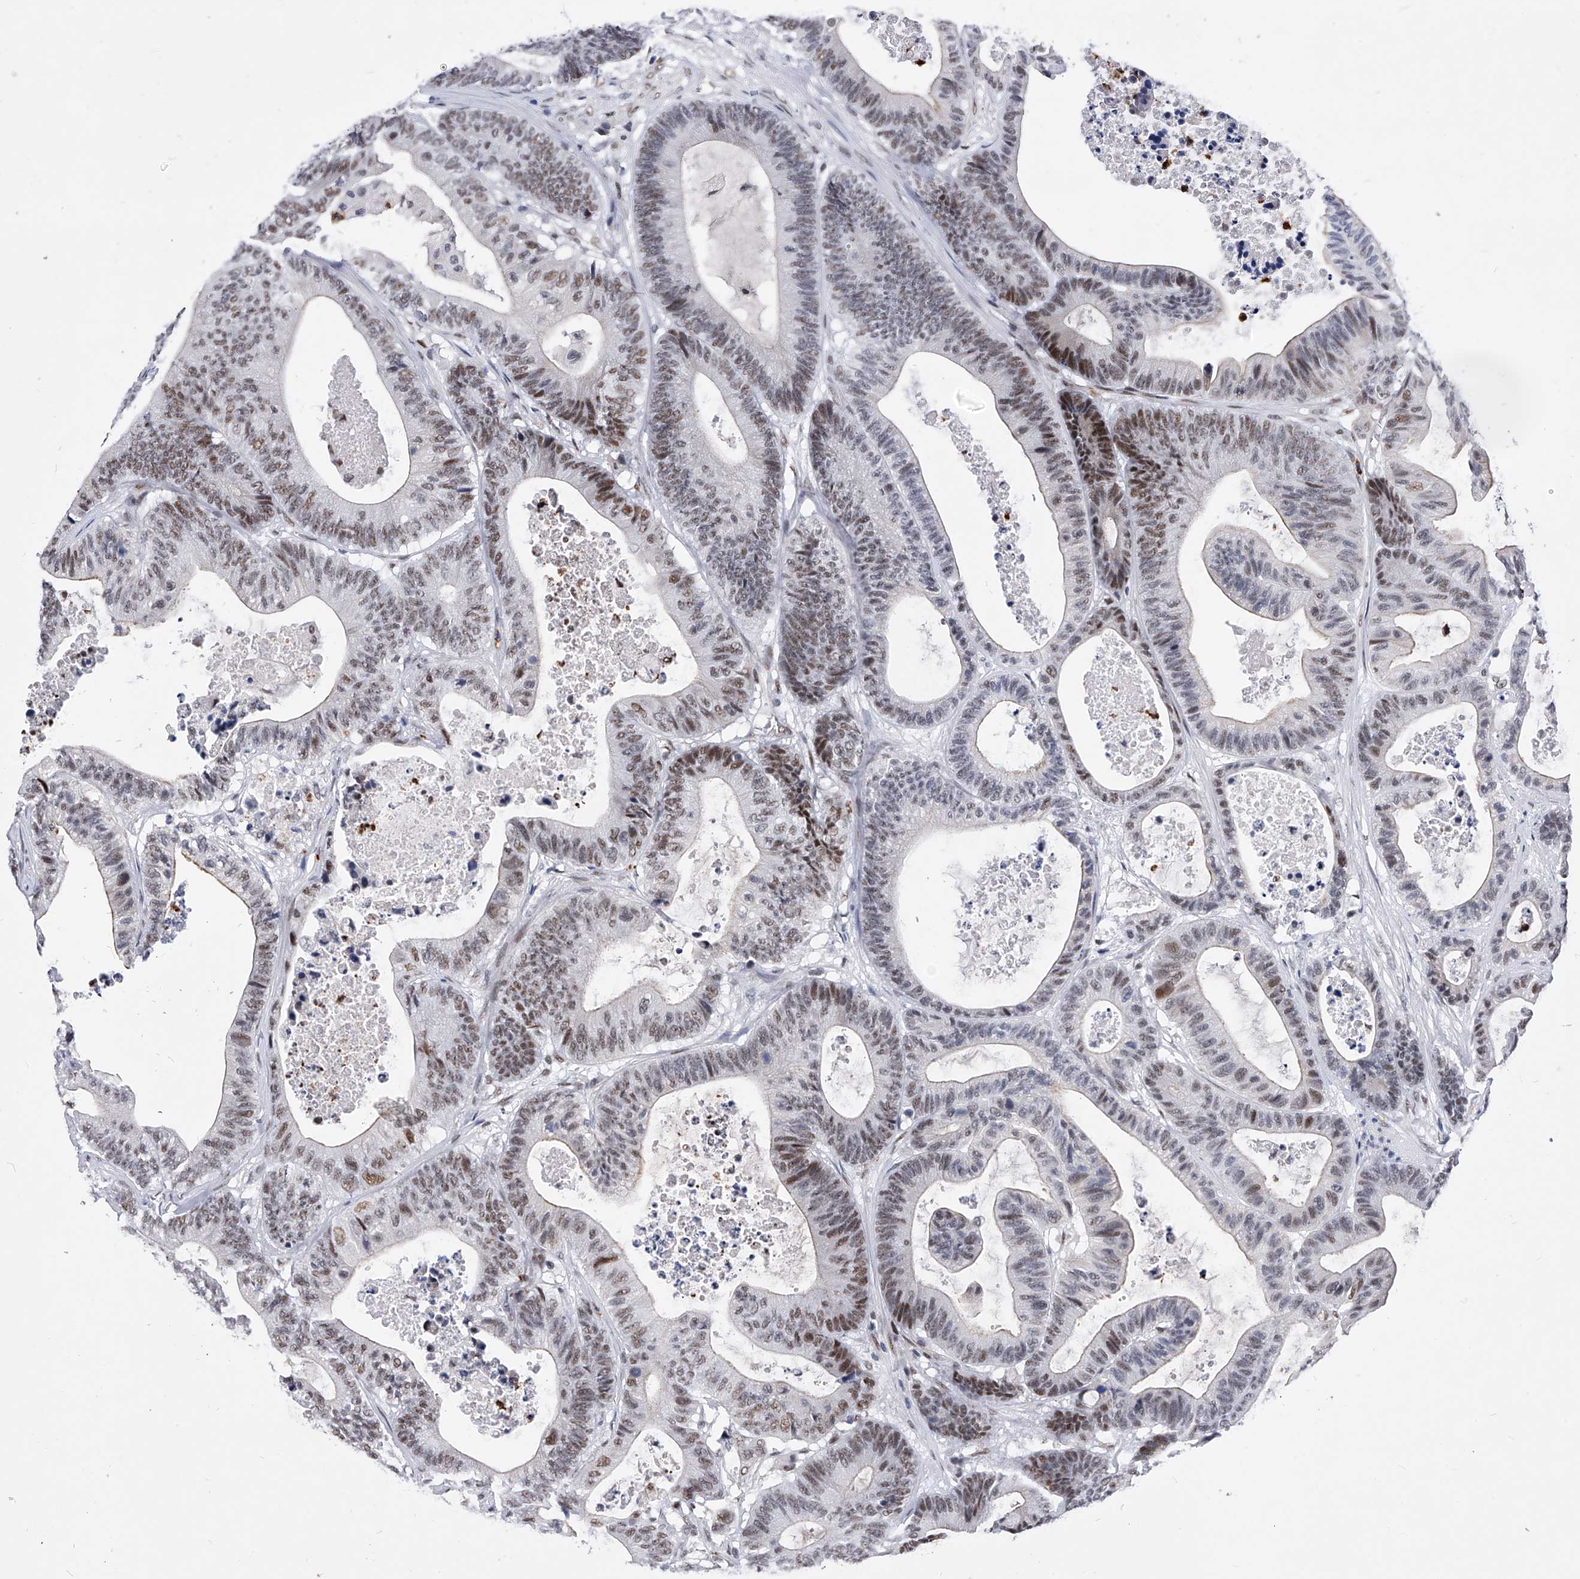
{"staining": {"intensity": "moderate", "quantity": "25%-75%", "location": "nuclear"}, "tissue": "colorectal cancer", "cell_type": "Tumor cells", "image_type": "cancer", "snomed": [{"axis": "morphology", "description": "Adenocarcinoma, NOS"}, {"axis": "topography", "description": "Colon"}], "caption": "Immunohistochemistry micrograph of neoplastic tissue: colorectal cancer stained using immunohistochemistry exhibits medium levels of moderate protein expression localized specifically in the nuclear of tumor cells, appearing as a nuclear brown color.", "gene": "TESK2", "patient": {"sex": "female", "age": 84}}